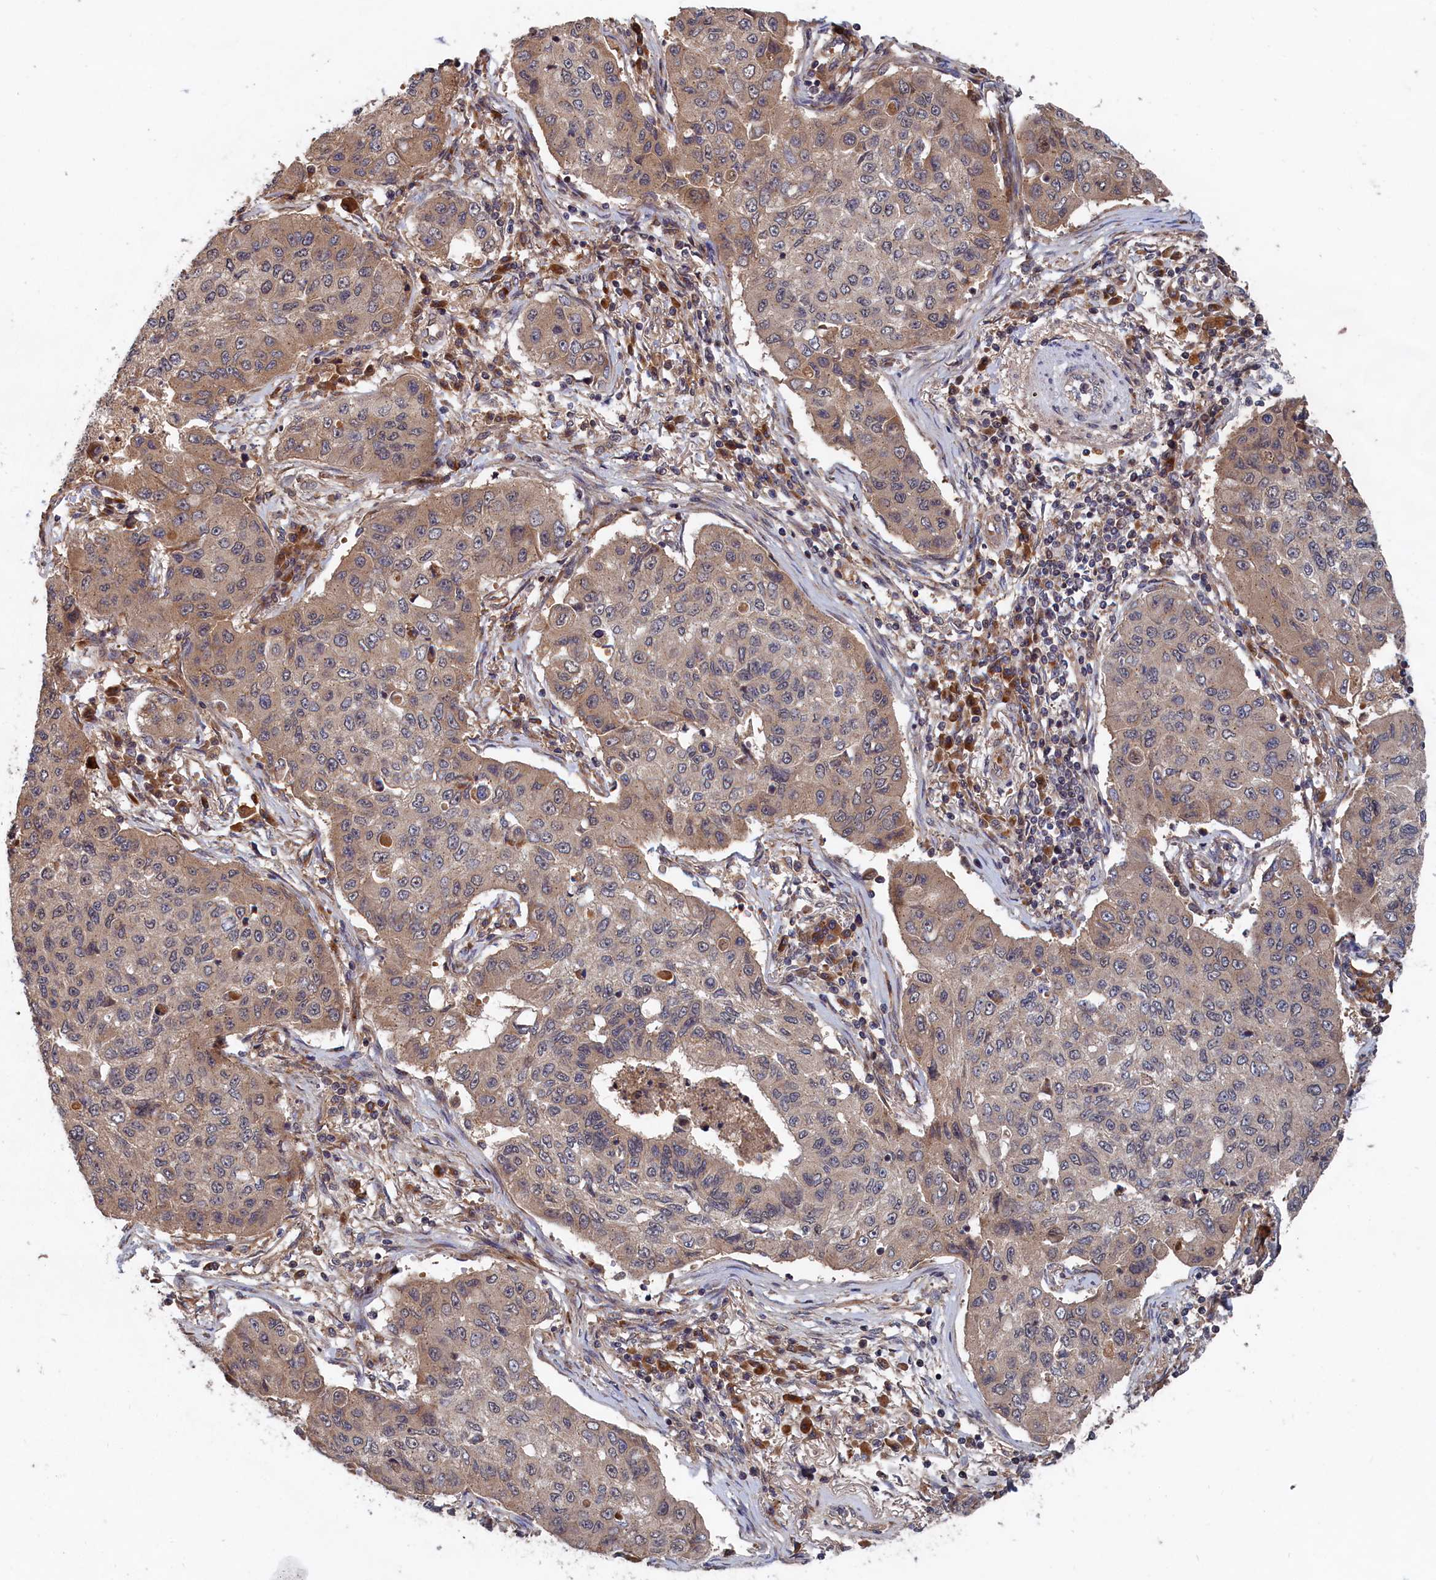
{"staining": {"intensity": "weak", "quantity": "25%-75%", "location": "cytoplasmic/membranous"}, "tissue": "lung cancer", "cell_type": "Tumor cells", "image_type": "cancer", "snomed": [{"axis": "morphology", "description": "Squamous cell carcinoma, NOS"}, {"axis": "topography", "description": "Lung"}], "caption": "The image reveals a brown stain indicating the presence of a protein in the cytoplasmic/membranous of tumor cells in lung squamous cell carcinoma.", "gene": "TRAPPC2L", "patient": {"sex": "male", "age": 74}}